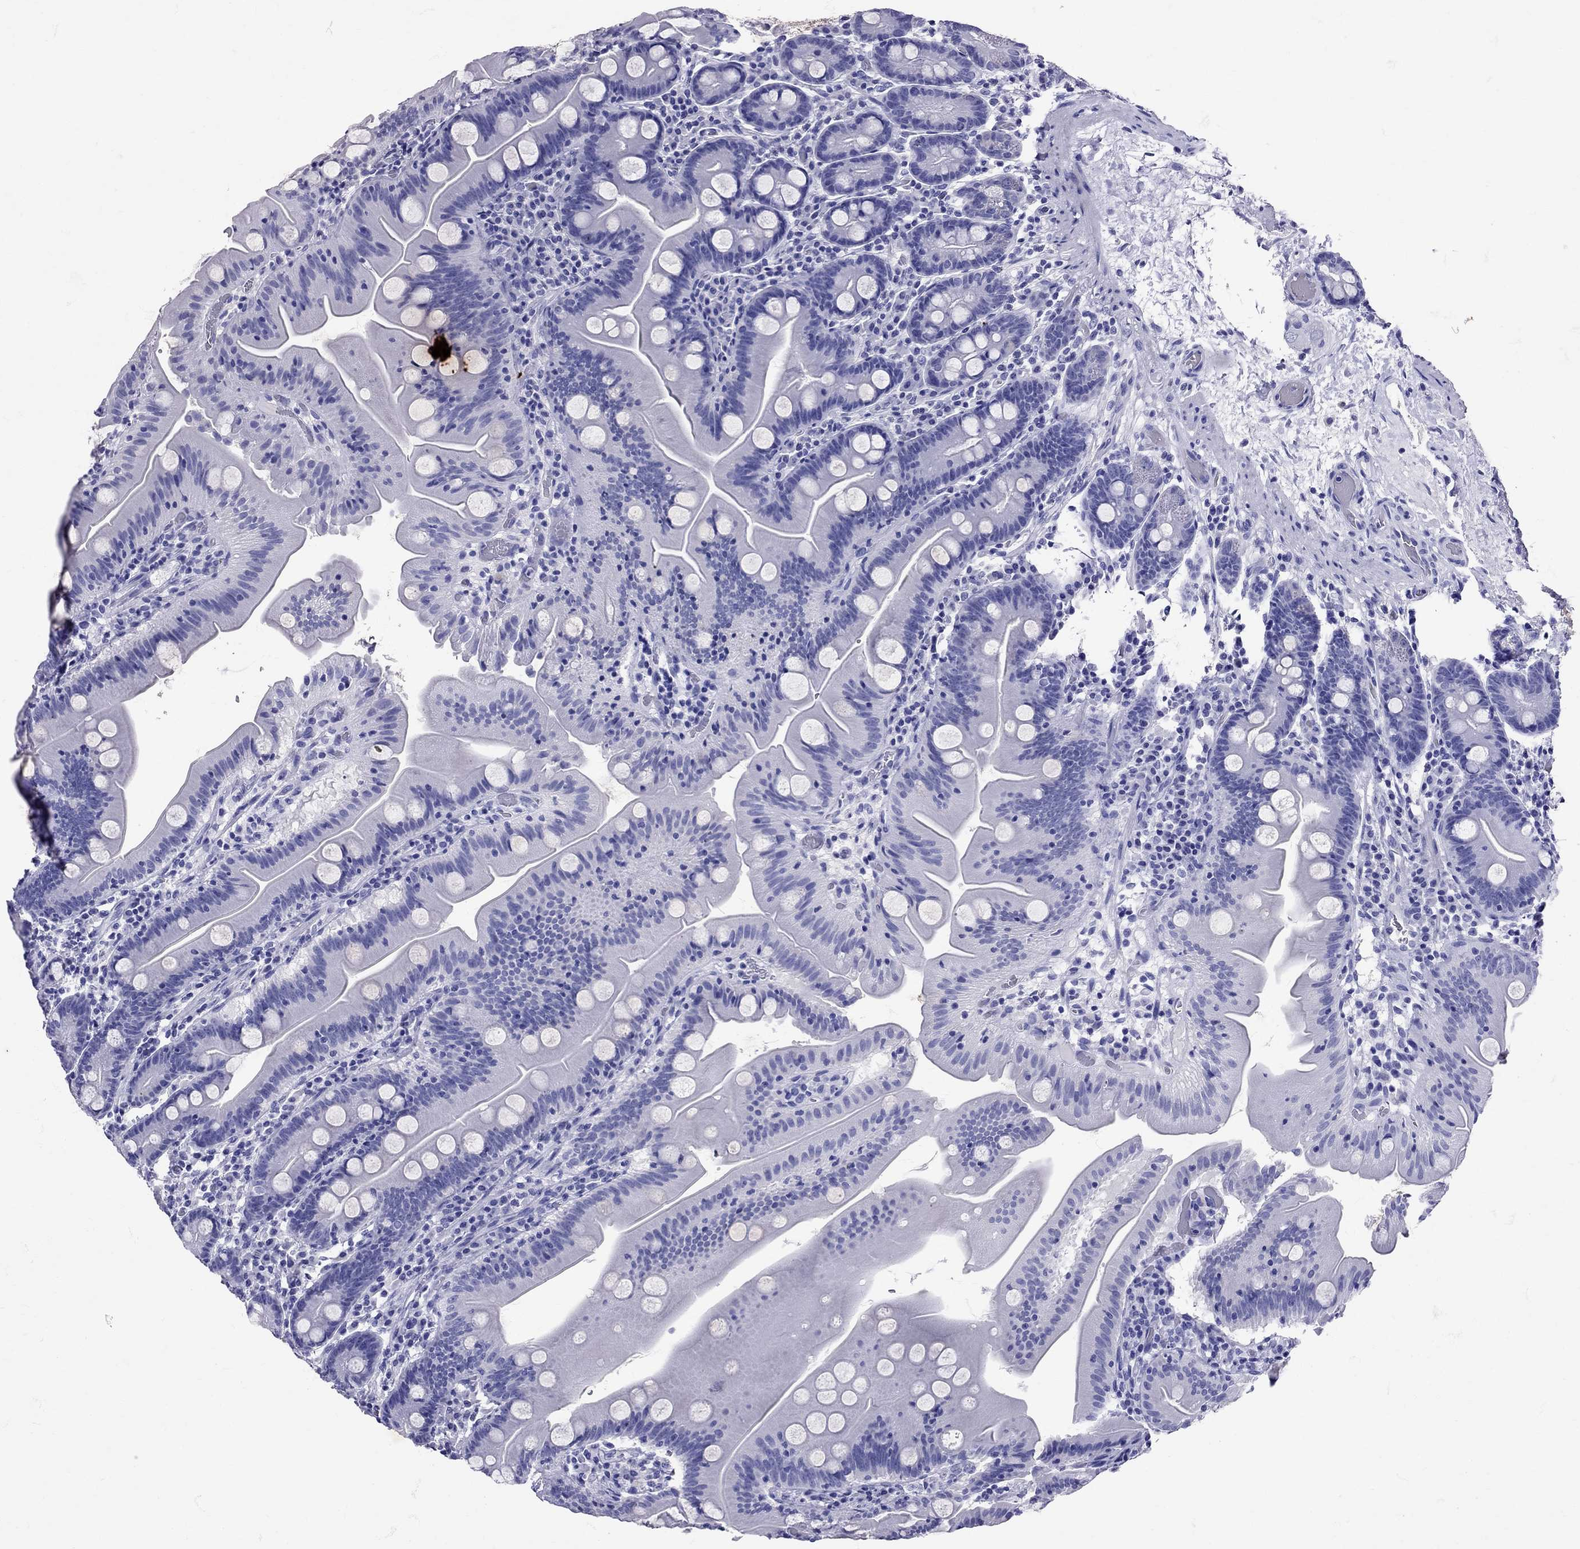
{"staining": {"intensity": "negative", "quantity": "none", "location": "none"}, "tissue": "small intestine", "cell_type": "Glandular cells", "image_type": "normal", "snomed": [{"axis": "morphology", "description": "Normal tissue, NOS"}, {"axis": "topography", "description": "Small intestine"}], "caption": "DAB (3,3'-diaminobenzidine) immunohistochemical staining of unremarkable human small intestine demonstrates no significant positivity in glandular cells.", "gene": "AVP", "patient": {"sex": "male", "age": 37}}